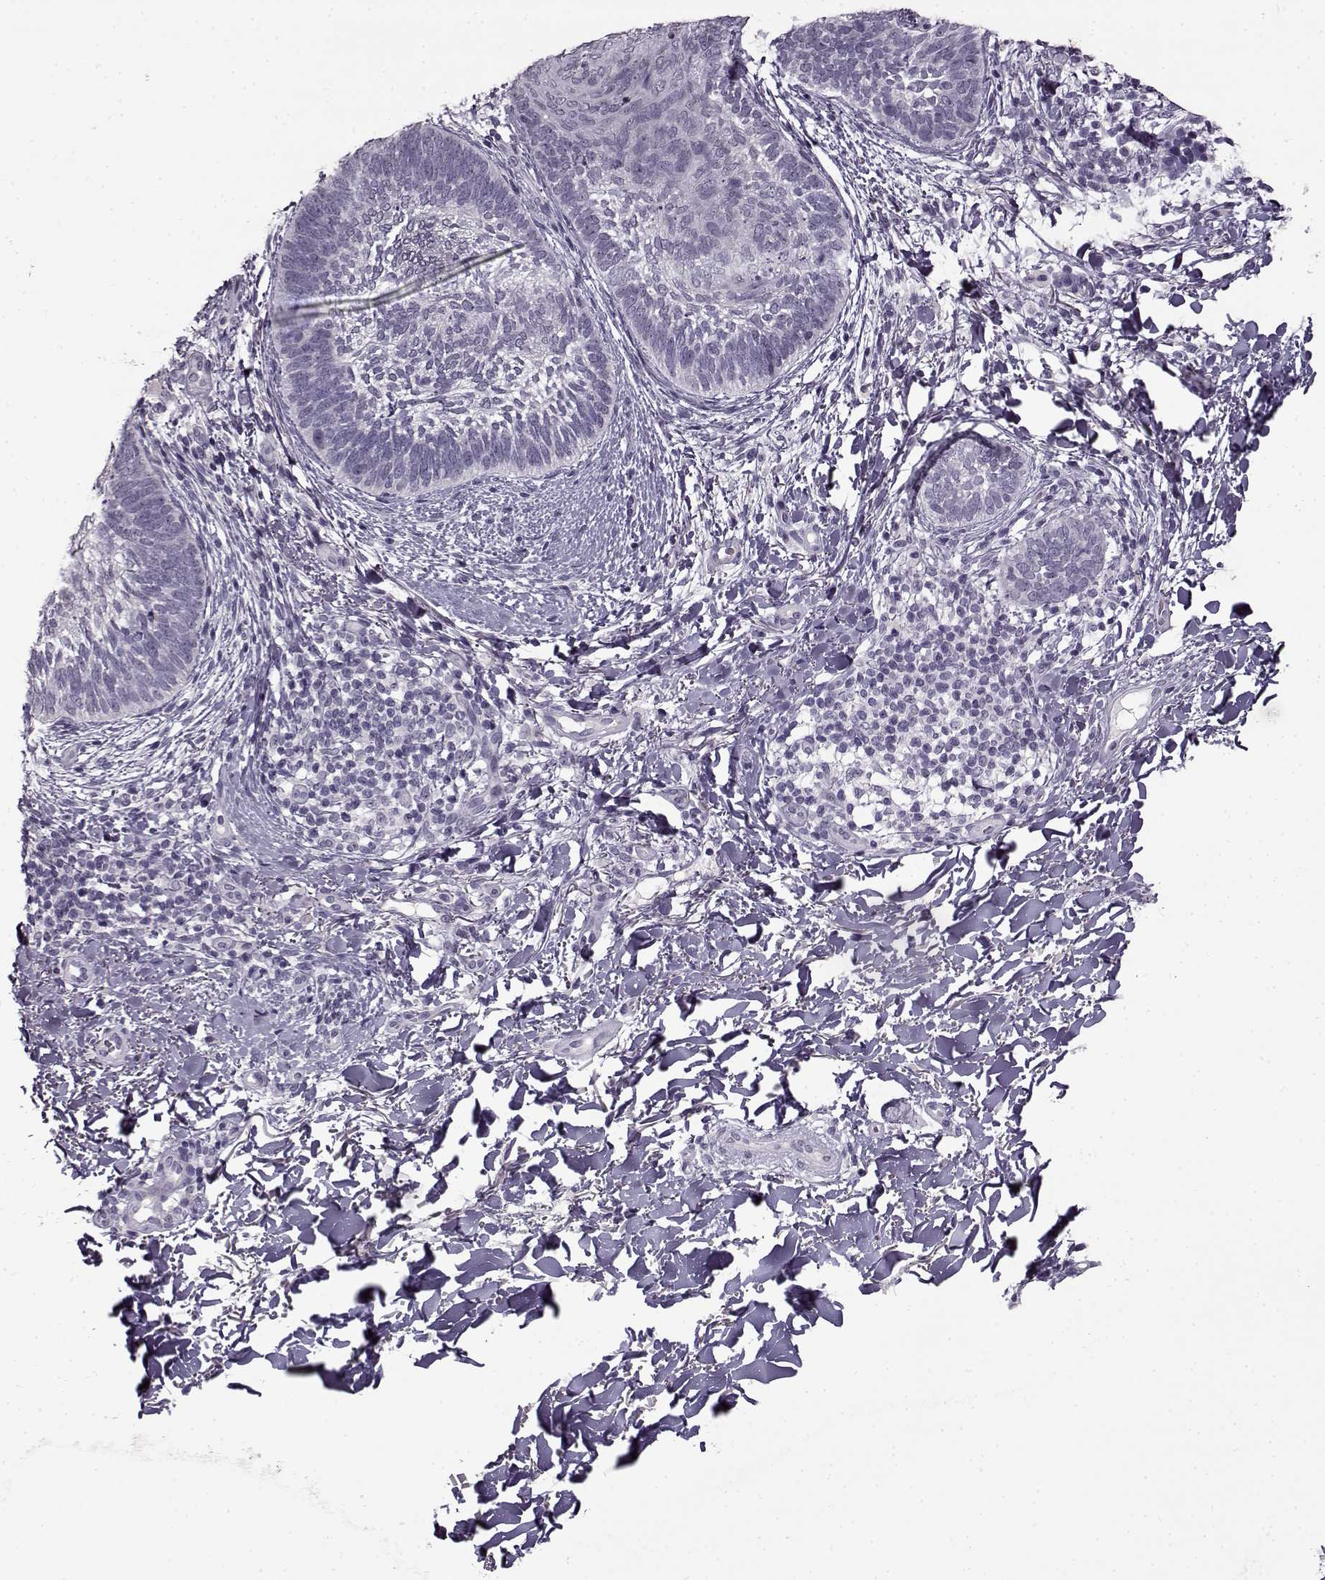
{"staining": {"intensity": "negative", "quantity": "none", "location": "none"}, "tissue": "skin cancer", "cell_type": "Tumor cells", "image_type": "cancer", "snomed": [{"axis": "morphology", "description": "Normal tissue, NOS"}, {"axis": "morphology", "description": "Basal cell carcinoma"}, {"axis": "topography", "description": "Skin"}], "caption": "DAB (3,3'-diaminobenzidine) immunohistochemical staining of skin basal cell carcinoma demonstrates no significant staining in tumor cells.", "gene": "FSHB", "patient": {"sex": "male", "age": 46}}